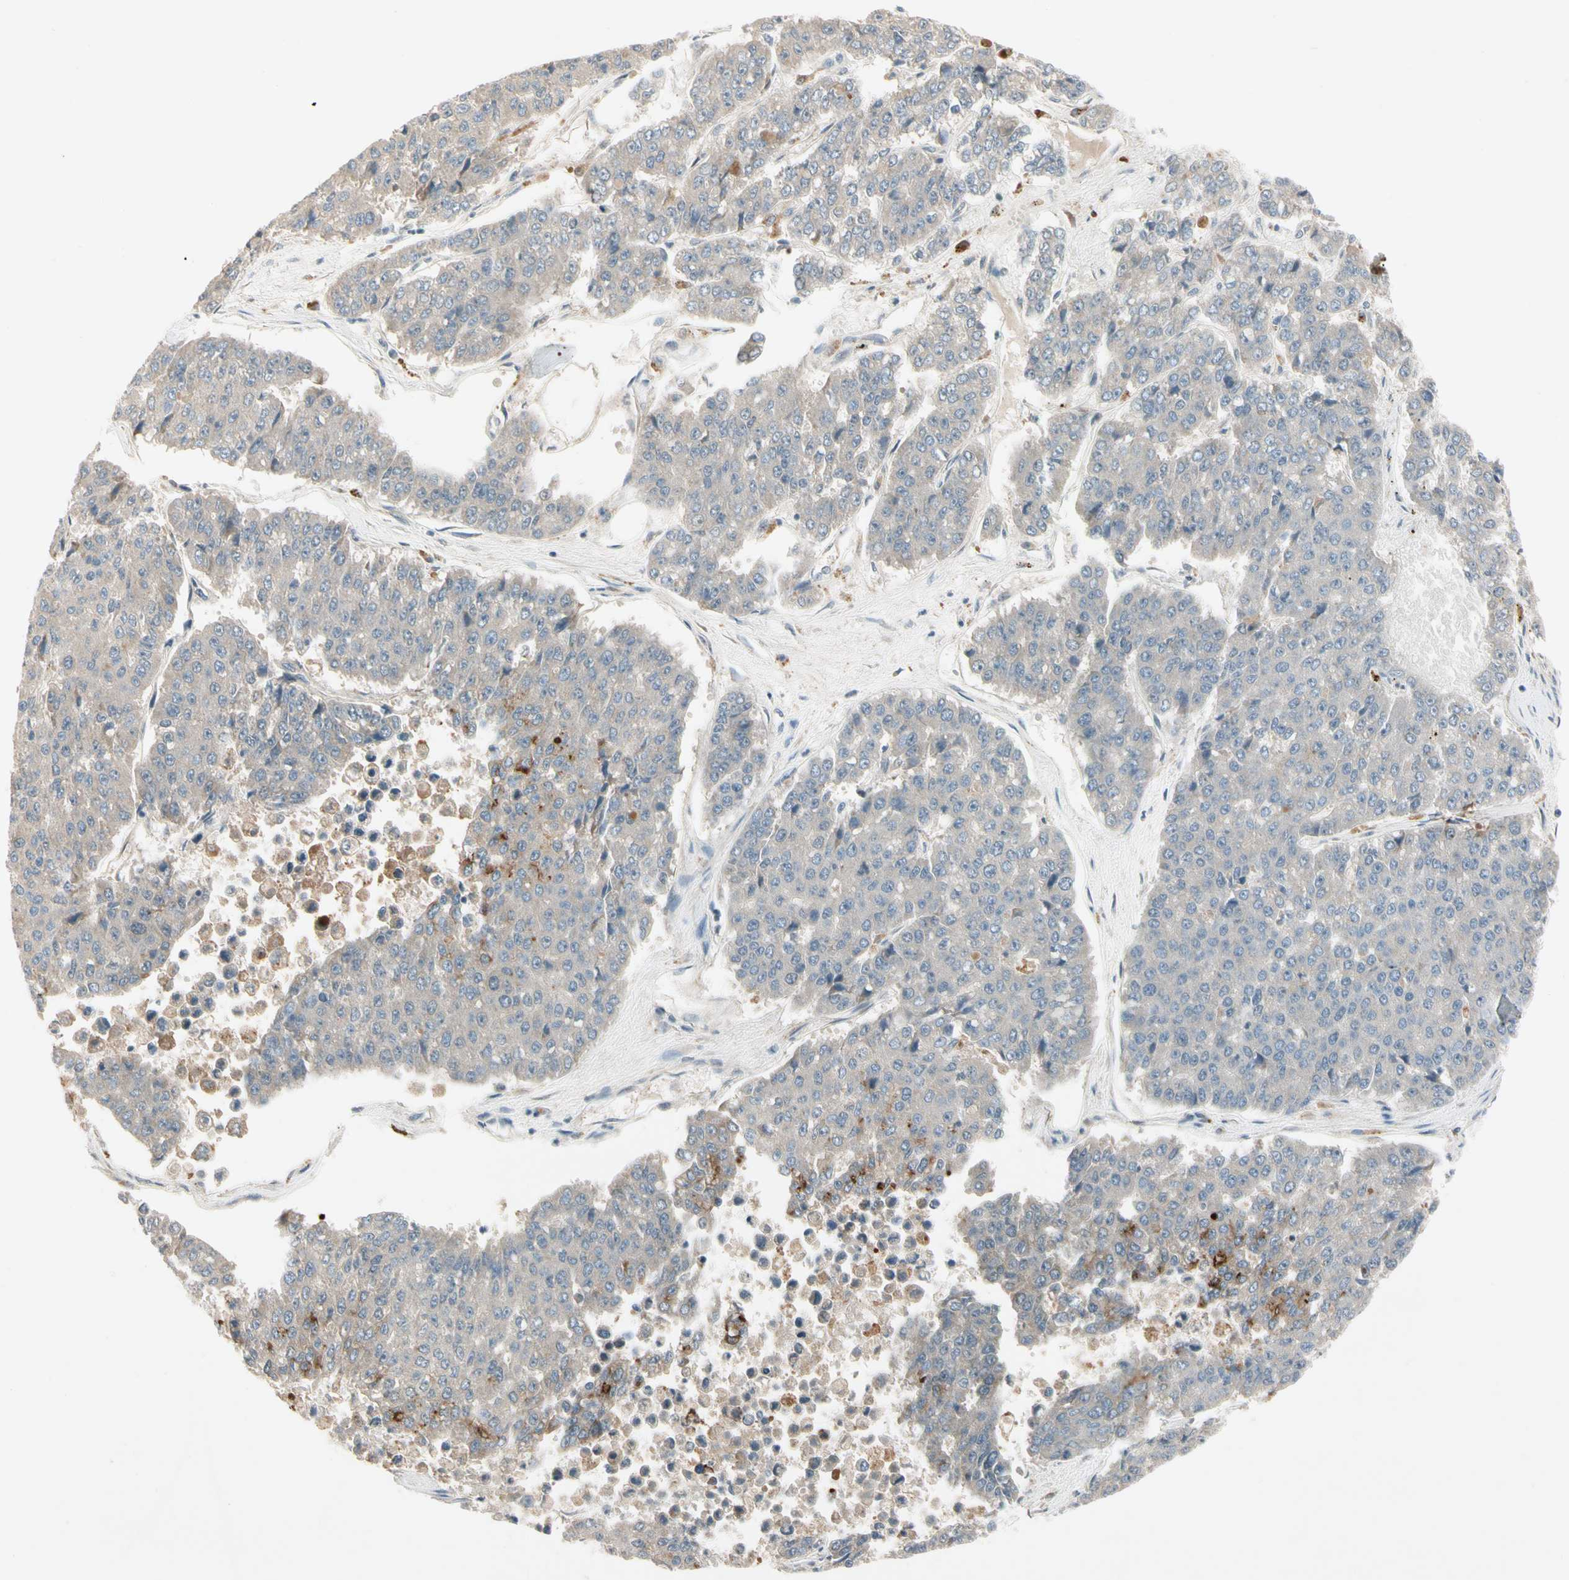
{"staining": {"intensity": "negative", "quantity": "none", "location": "none"}, "tissue": "pancreatic cancer", "cell_type": "Tumor cells", "image_type": "cancer", "snomed": [{"axis": "morphology", "description": "Adenocarcinoma, NOS"}, {"axis": "topography", "description": "Pancreas"}], "caption": "An image of adenocarcinoma (pancreatic) stained for a protein exhibits no brown staining in tumor cells.", "gene": "ICAM5", "patient": {"sex": "male", "age": 50}}